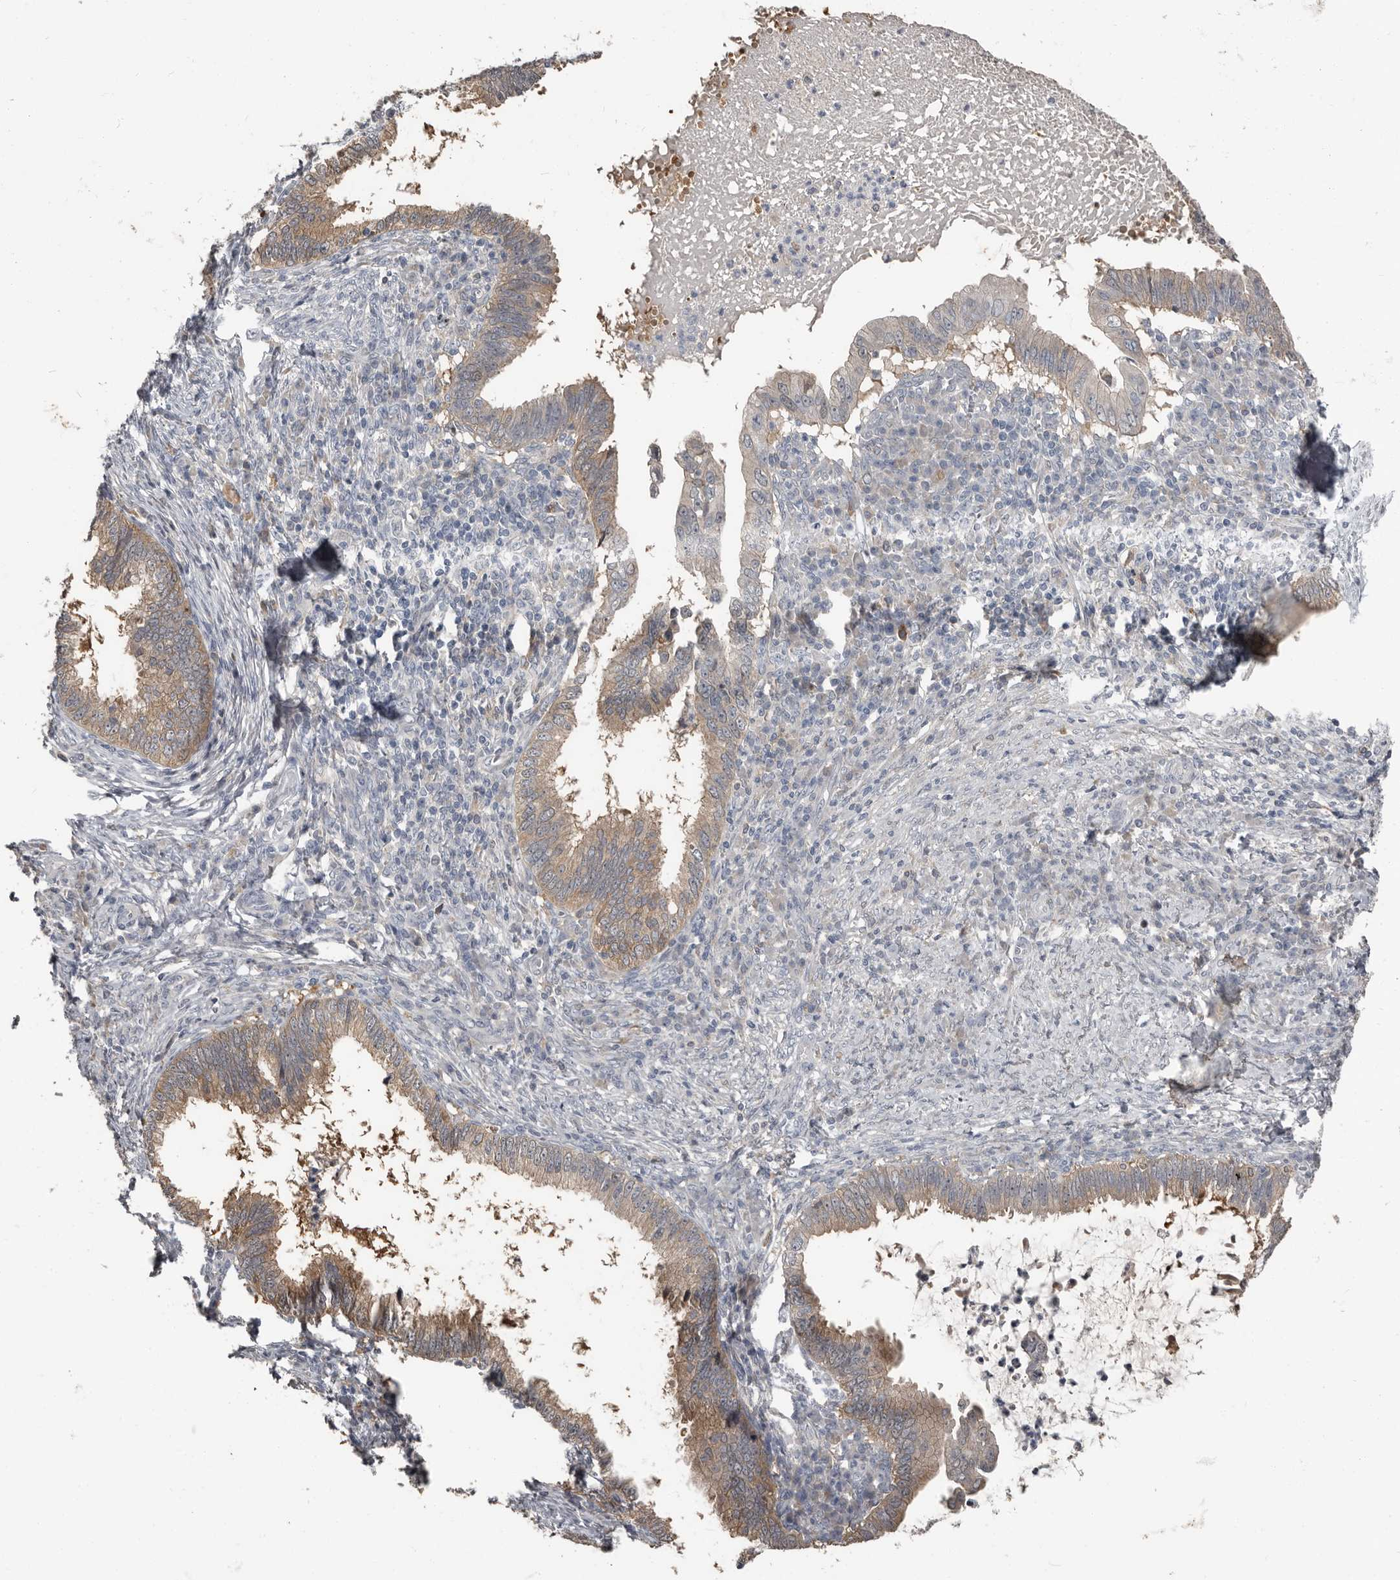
{"staining": {"intensity": "moderate", "quantity": ">75%", "location": "cytoplasmic/membranous"}, "tissue": "cervical cancer", "cell_type": "Tumor cells", "image_type": "cancer", "snomed": [{"axis": "morphology", "description": "Adenocarcinoma, NOS"}, {"axis": "topography", "description": "Cervix"}], "caption": "Cervical adenocarcinoma stained with immunohistochemistry (IHC) shows moderate cytoplasmic/membranous staining in about >75% of tumor cells.", "gene": "KCNJ8", "patient": {"sex": "female", "age": 36}}